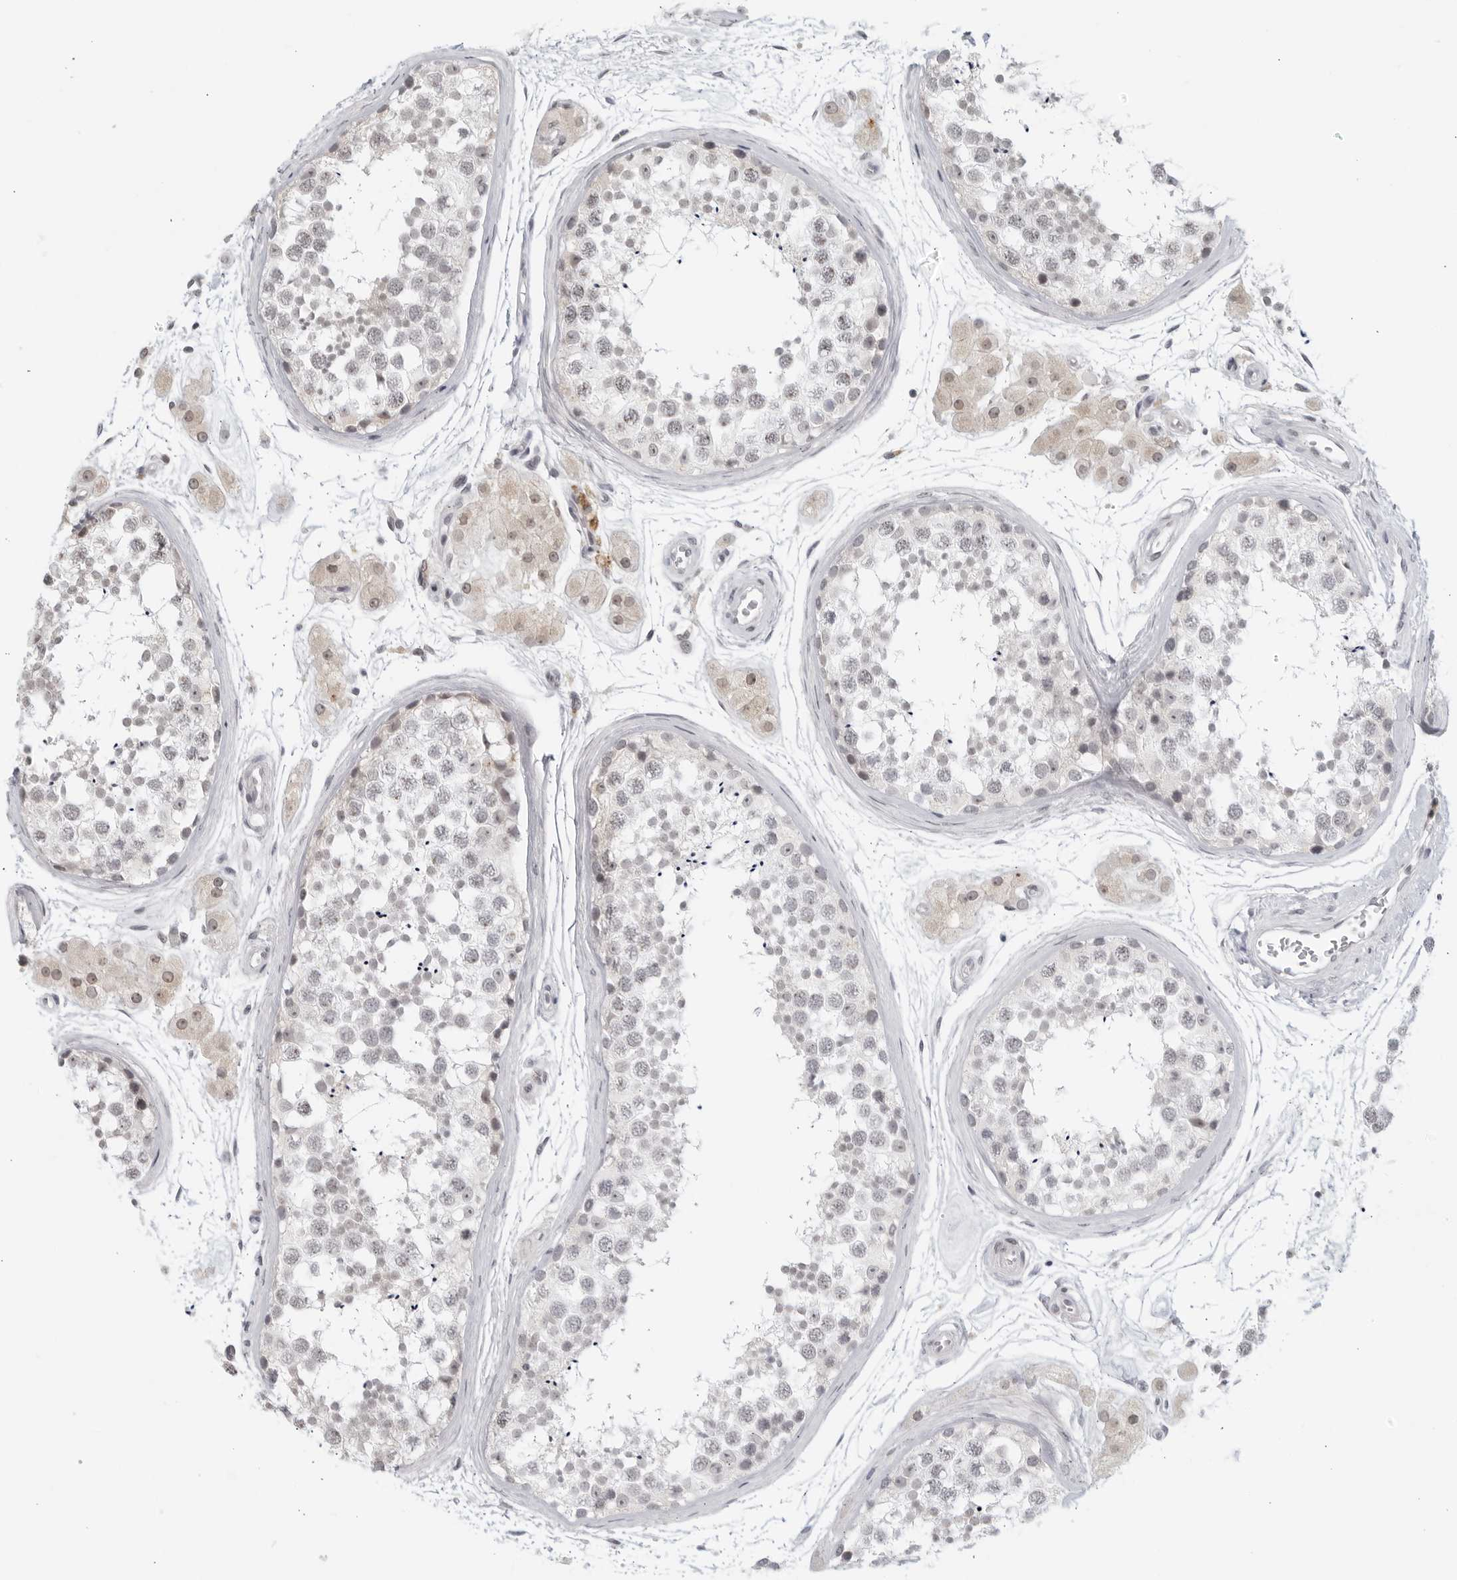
{"staining": {"intensity": "negative", "quantity": "none", "location": "none"}, "tissue": "testis", "cell_type": "Cells in seminiferous ducts", "image_type": "normal", "snomed": [{"axis": "morphology", "description": "Normal tissue, NOS"}, {"axis": "topography", "description": "Testis"}], "caption": "Histopathology image shows no protein expression in cells in seminiferous ducts of normal testis. (Brightfield microscopy of DAB (3,3'-diaminobenzidine) immunohistochemistry at high magnification).", "gene": "RAB11FIP3", "patient": {"sex": "male", "age": 56}}